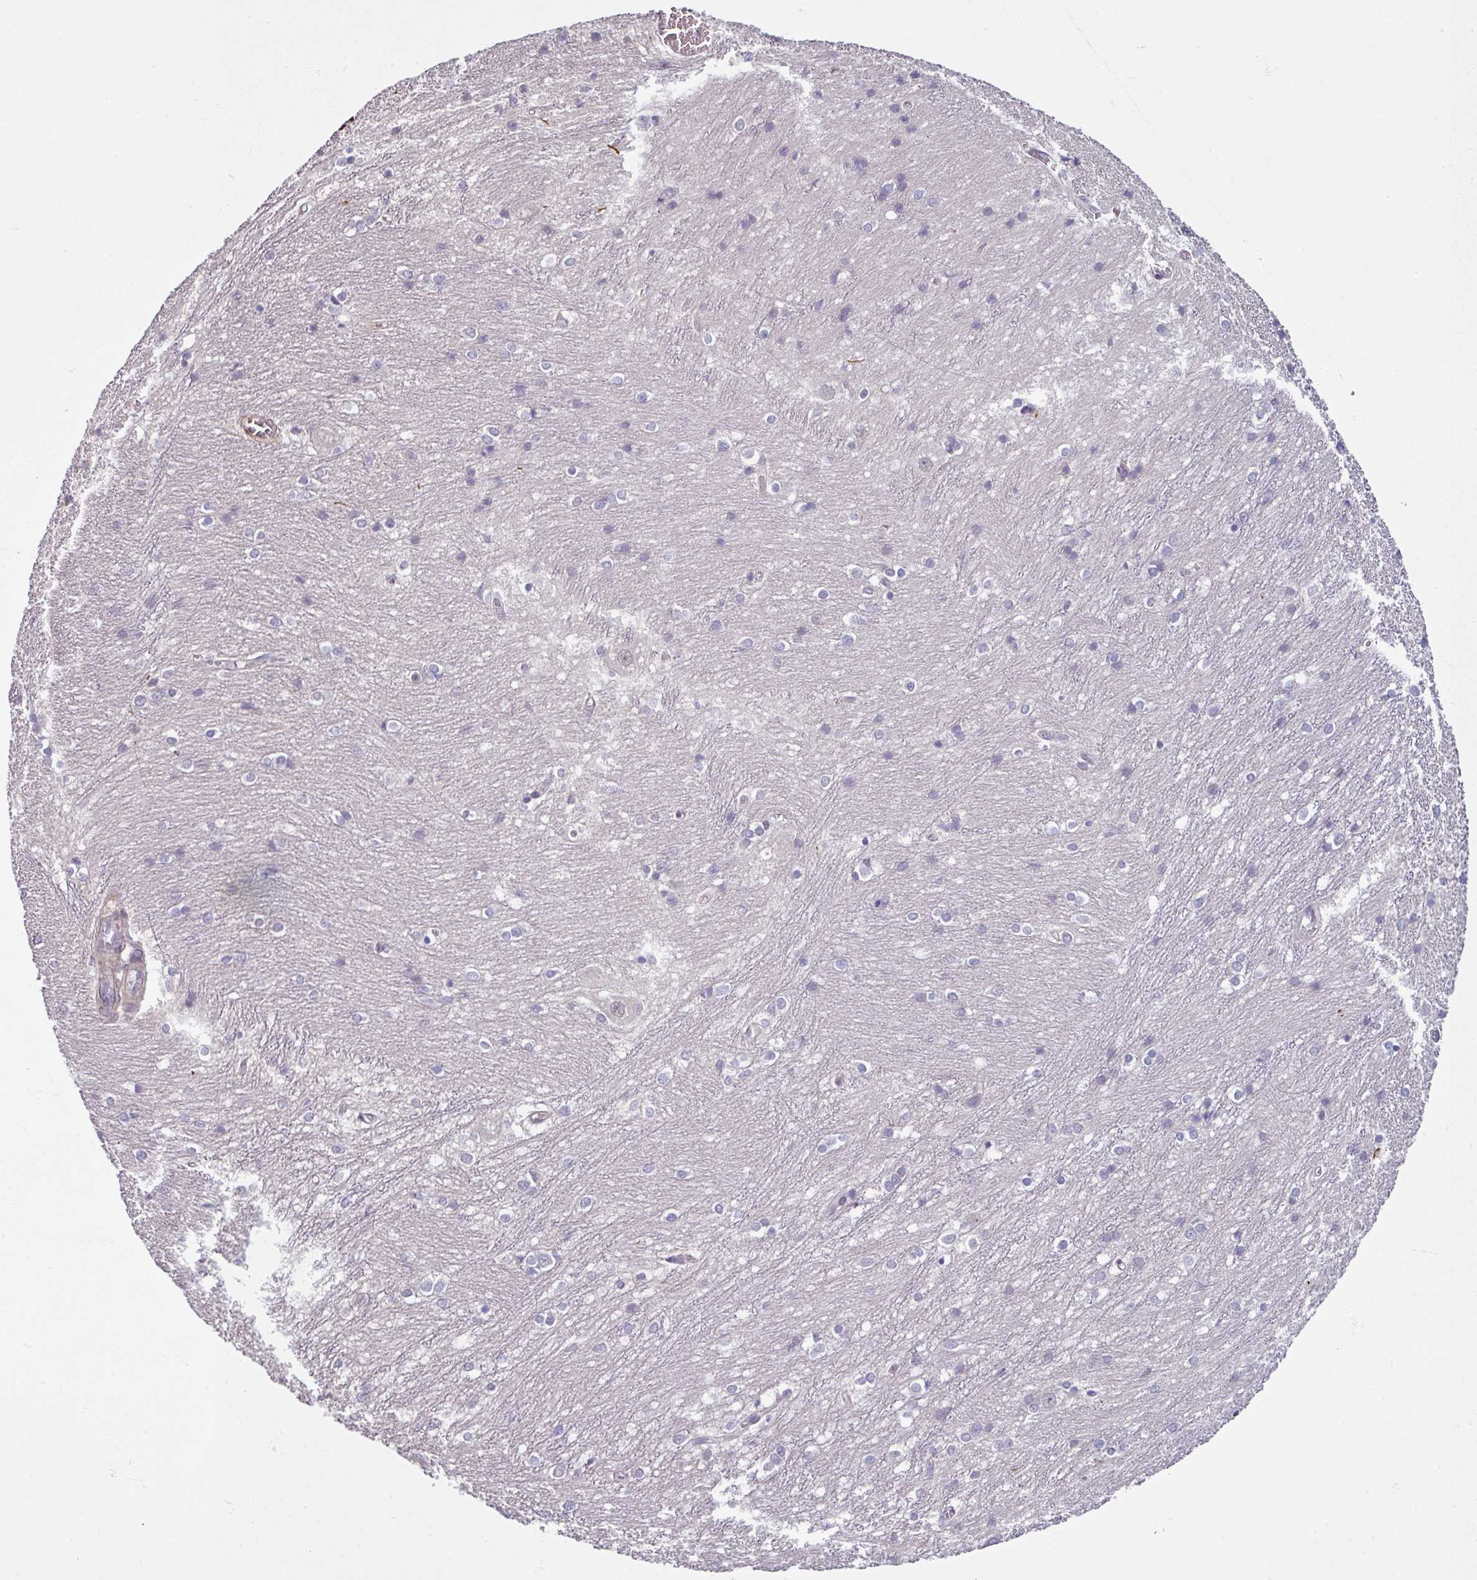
{"staining": {"intensity": "negative", "quantity": "none", "location": "none"}, "tissue": "caudate", "cell_type": "Glial cells", "image_type": "normal", "snomed": [{"axis": "morphology", "description": "Normal tissue, NOS"}, {"axis": "topography", "description": "Lateral ventricle wall"}], "caption": "This is an immunohistochemistry (IHC) photomicrograph of unremarkable caudate. There is no staining in glial cells.", "gene": "UVSSA", "patient": {"sex": "male", "age": 37}}